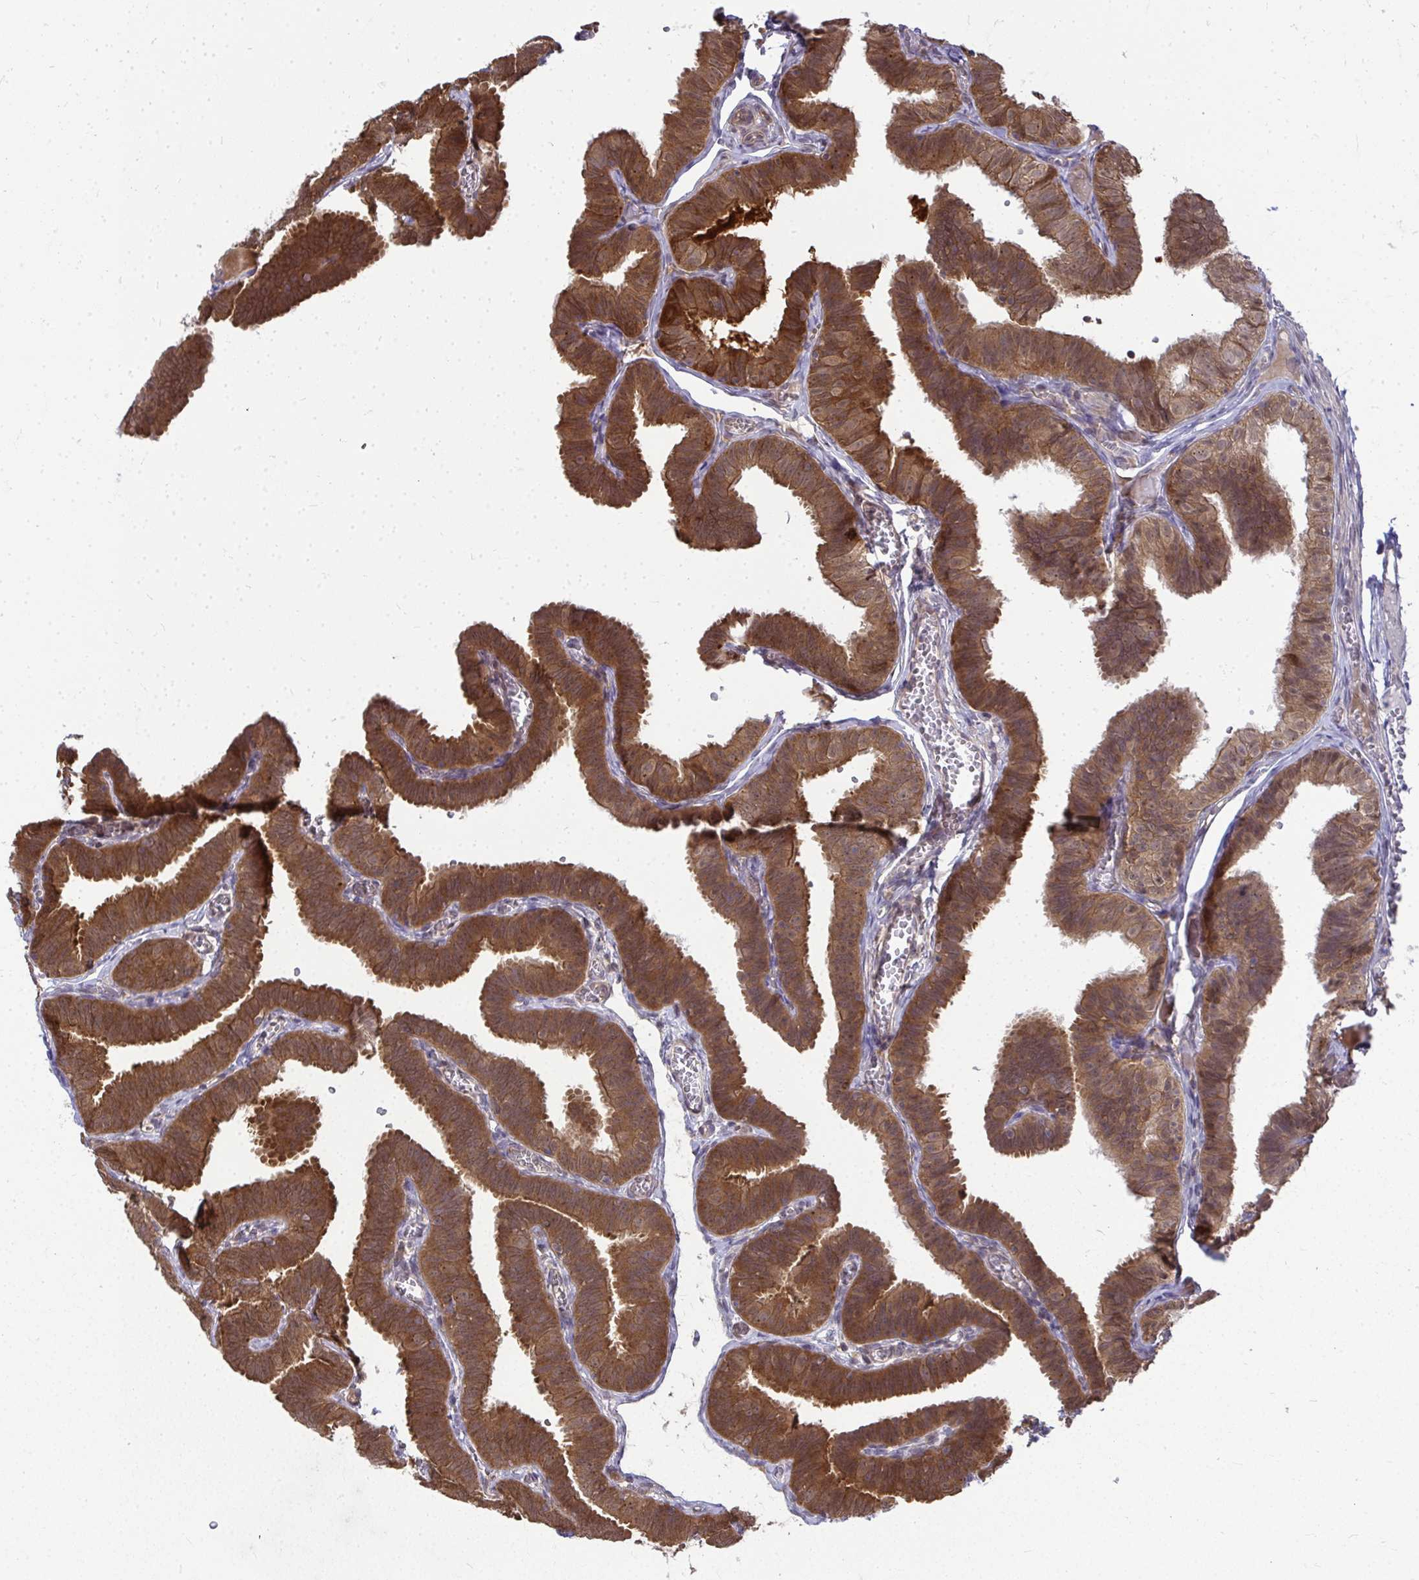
{"staining": {"intensity": "moderate", "quantity": ">75%", "location": "cytoplasmic/membranous"}, "tissue": "fallopian tube", "cell_type": "Glandular cells", "image_type": "normal", "snomed": [{"axis": "morphology", "description": "Normal tissue, NOS"}, {"axis": "topography", "description": "Fallopian tube"}], "caption": "Human fallopian tube stained for a protein (brown) demonstrates moderate cytoplasmic/membranous positive expression in about >75% of glandular cells.", "gene": "HDHD2", "patient": {"sex": "female", "age": 25}}